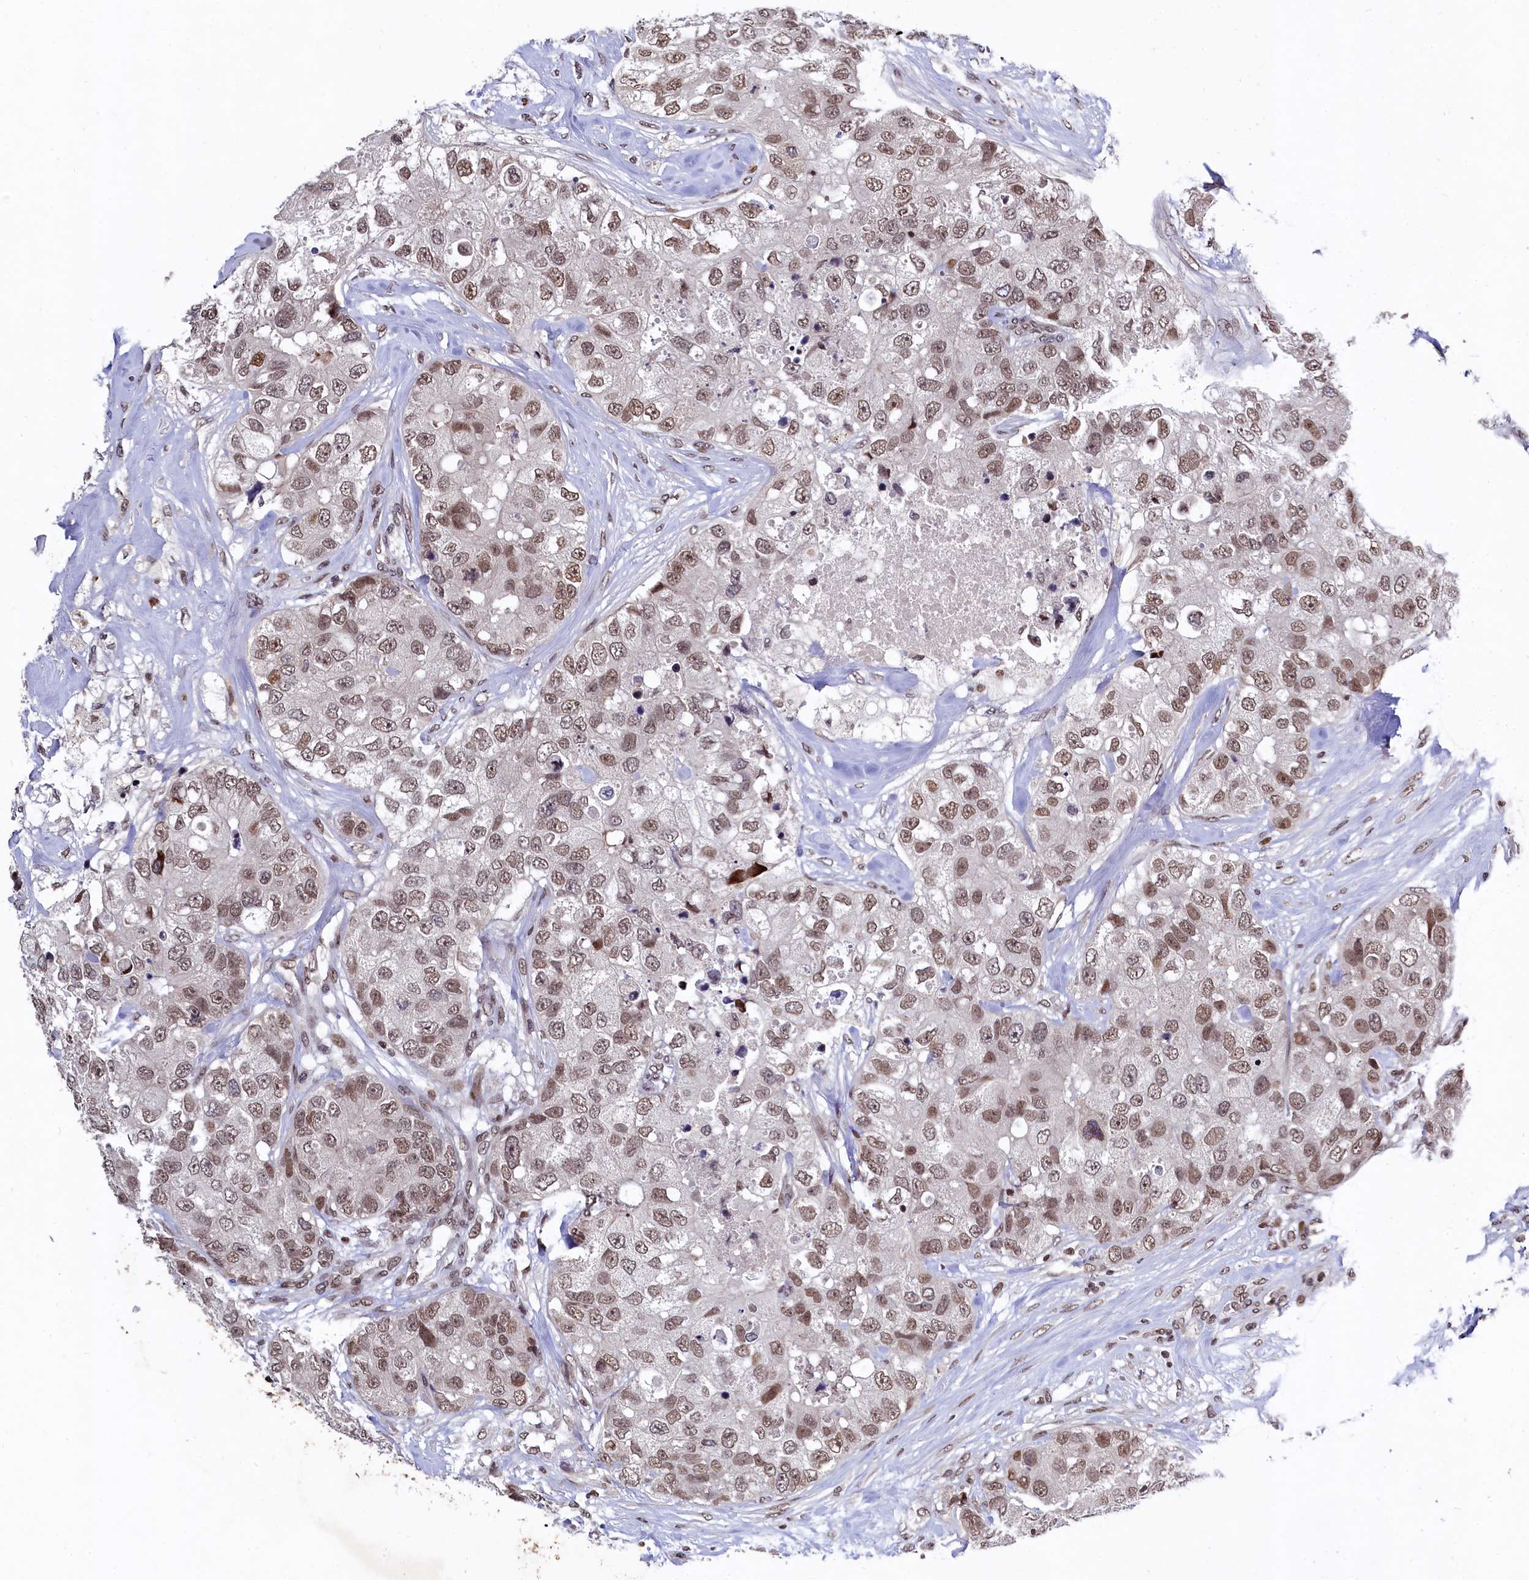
{"staining": {"intensity": "moderate", "quantity": ">75%", "location": "nuclear"}, "tissue": "breast cancer", "cell_type": "Tumor cells", "image_type": "cancer", "snomed": [{"axis": "morphology", "description": "Duct carcinoma"}, {"axis": "topography", "description": "Breast"}], "caption": "Brown immunohistochemical staining in breast cancer displays moderate nuclear staining in approximately >75% of tumor cells. (DAB = brown stain, brightfield microscopy at high magnification).", "gene": "FAM217B", "patient": {"sex": "female", "age": 62}}